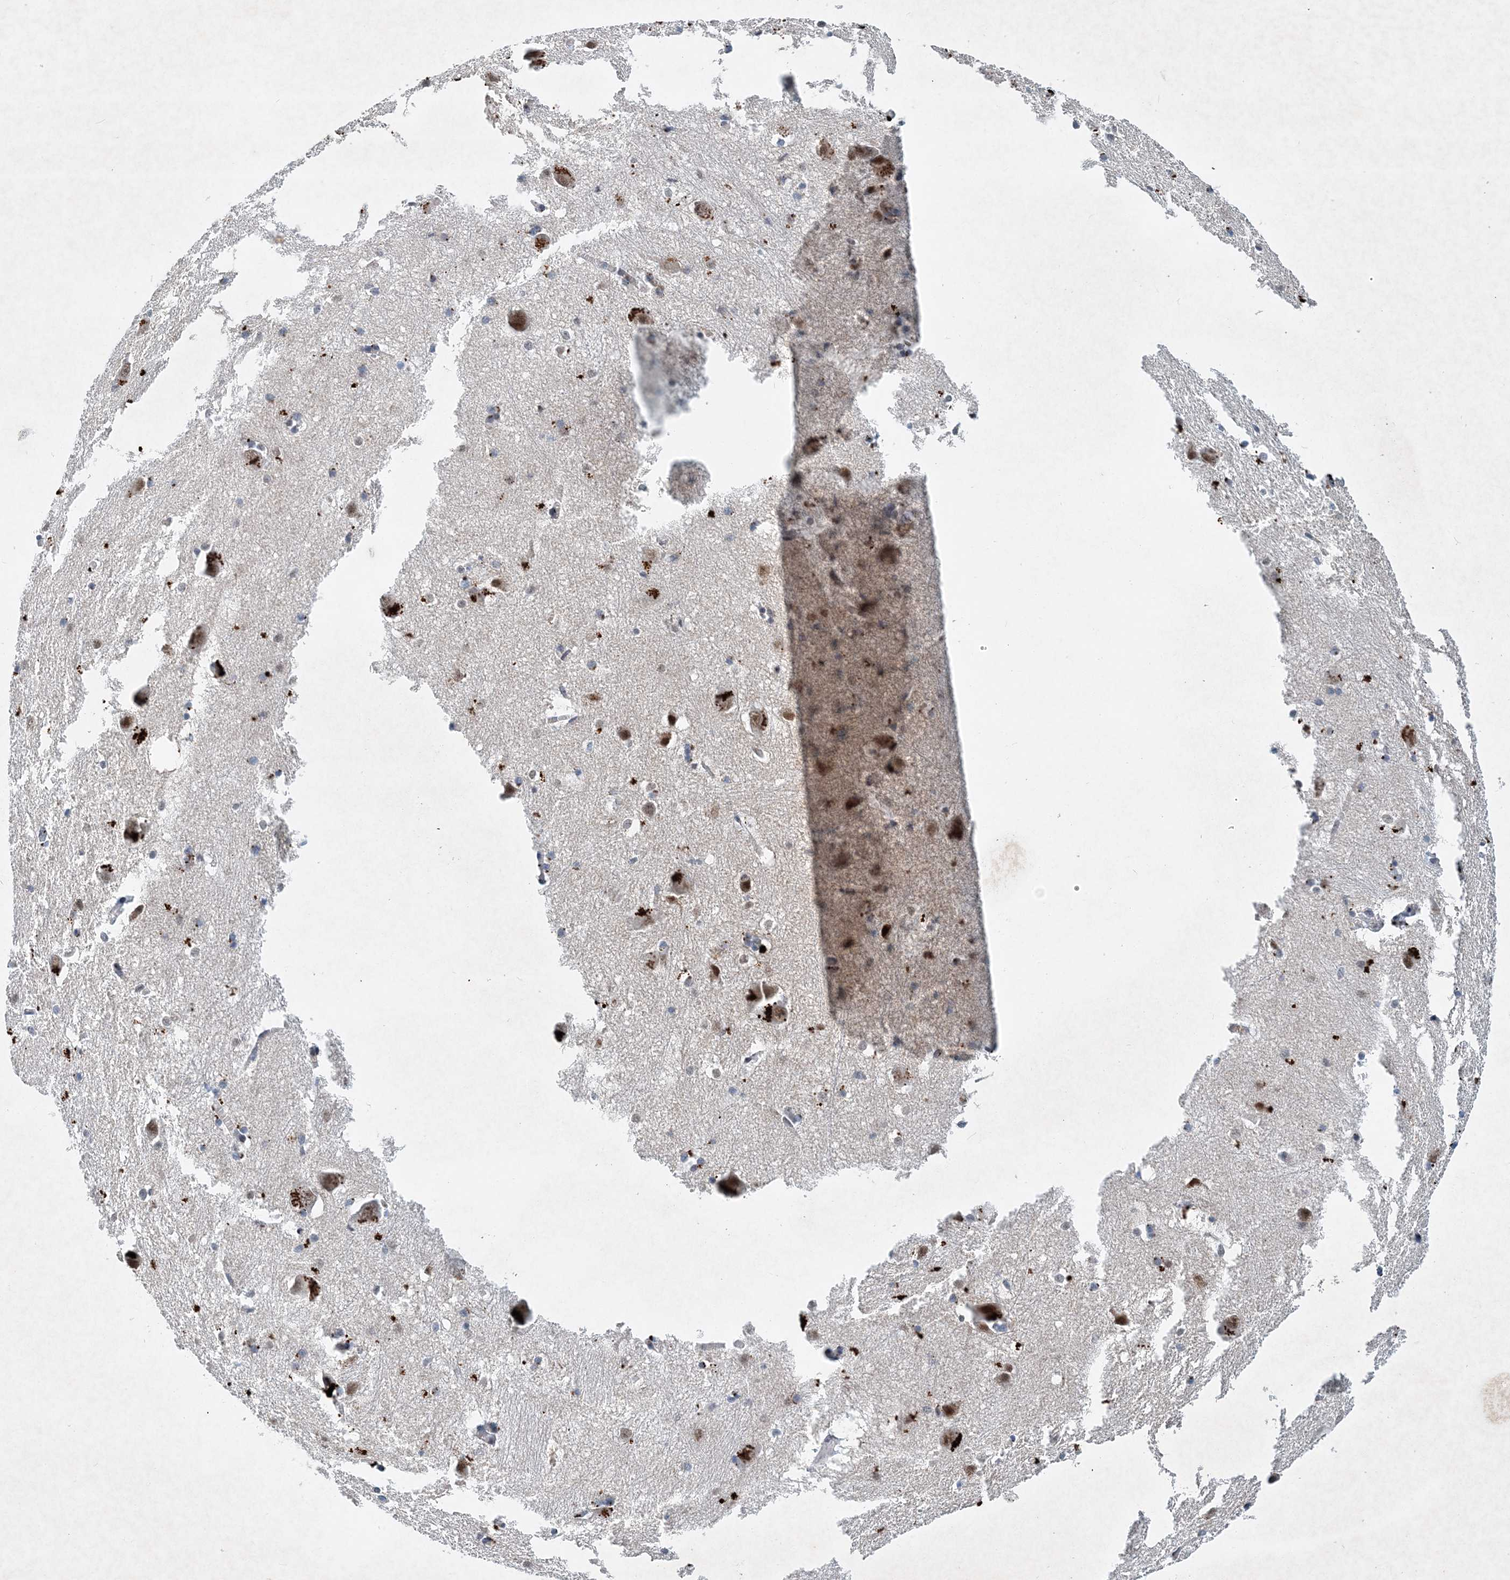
{"staining": {"intensity": "moderate", "quantity": "25%-75%", "location": "cytoplasmic/membranous,nuclear"}, "tissue": "caudate", "cell_type": "Glial cells", "image_type": "normal", "snomed": [{"axis": "morphology", "description": "Normal tissue, NOS"}, {"axis": "topography", "description": "Lateral ventricle wall"}], "caption": "Glial cells reveal moderate cytoplasmic/membranous,nuclear expression in approximately 25%-75% of cells in benign caudate. The staining was performed using DAB to visualize the protein expression in brown, while the nuclei were stained in blue with hematoxylin (Magnification: 20x).", "gene": "KPNA4", "patient": {"sex": "male", "age": 37}}